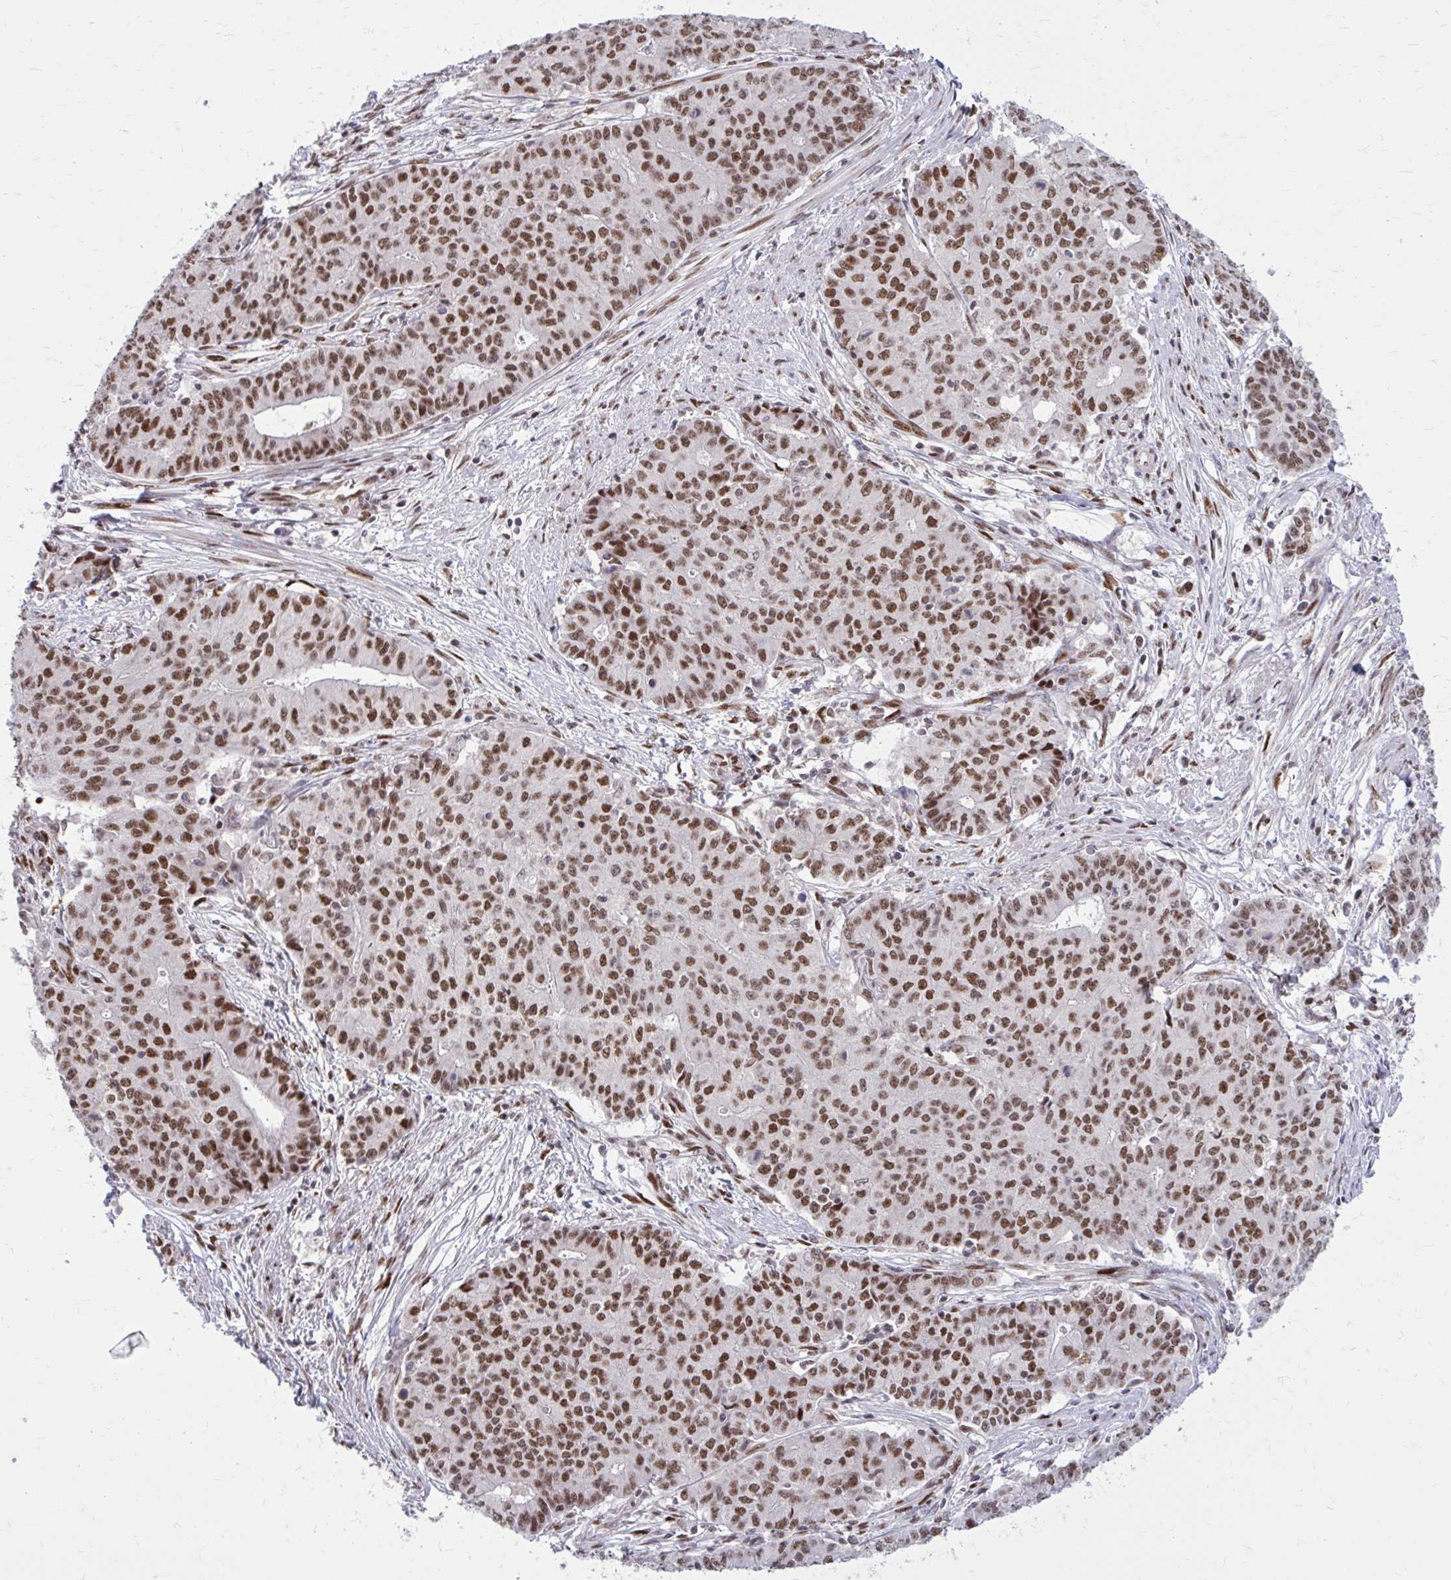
{"staining": {"intensity": "moderate", "quantity": ">75%", "location": "nuclear"}, "tissue": "endometrial cancer", "cell_type": "Tumor cells", "image_type": "cancer", "snomed": [{"axis": "morphology", "description": "Adenocarcinoma, NOS"}, {"axis": "topography", "description": "Endometrium"}], "caption": "Moderate nuclear expression for a protein is identified in approximately >75% of tumor cells of endometrial cancer (adenocarcinoma) using IHC.", "gene": "PSME4", "patient": {"sex": "female", "age": 59}}